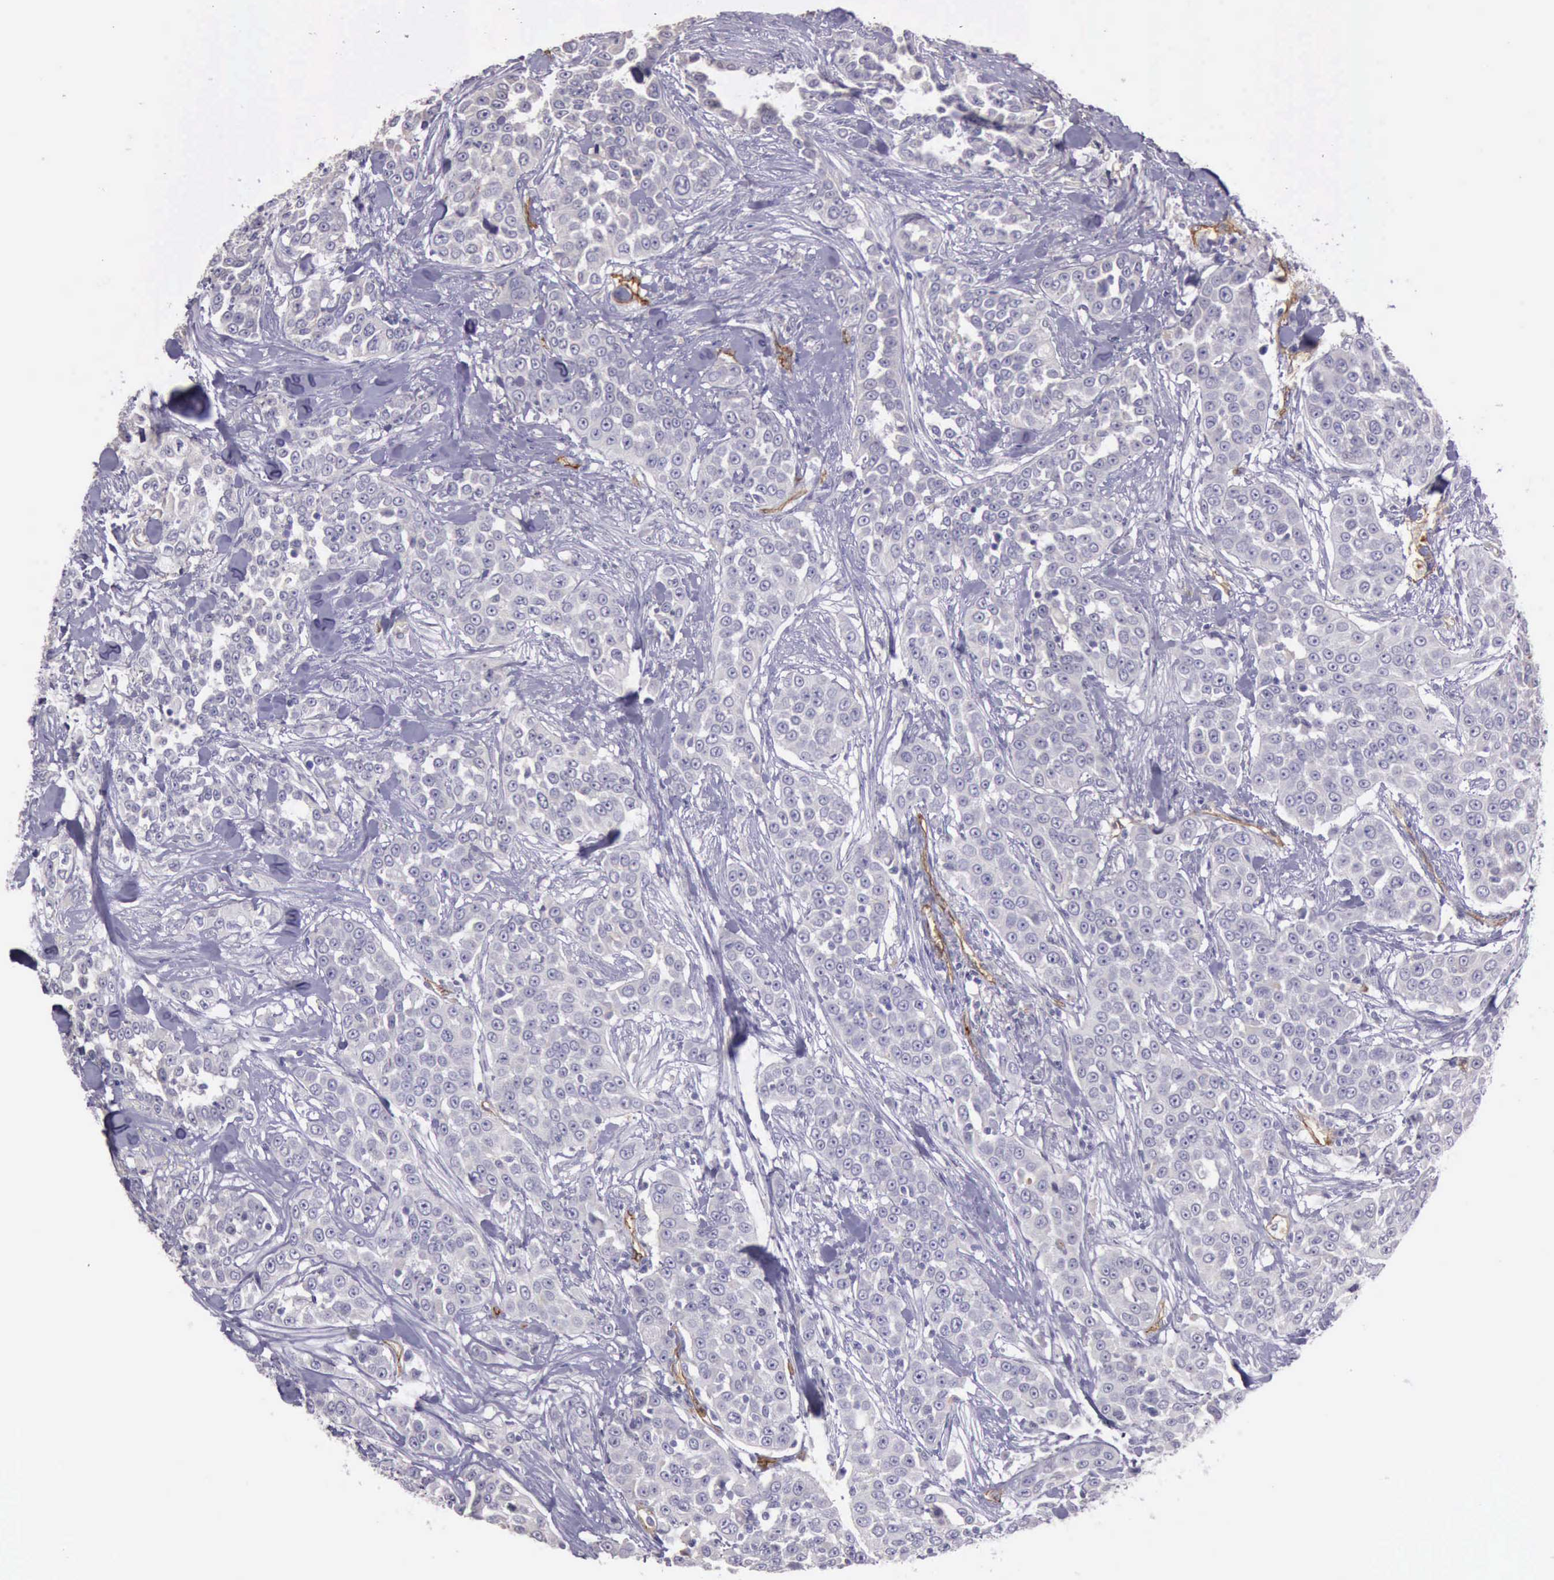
{"staining": {"intensity": "negative", "quantity": "none", "location": "none"}, "tissue": "urothelial cancer", "cell_type": "Tumor cells", "image_type": "cancer", "snomed": [{"axis": "morphology", "description": "Urothelial carcinoma, High grade"}, {"axis": "topography", "description": "Urinary bladder"}], "caption": "This is an immunohistochemistry histopathology image of human urothelial cancer. There is no staining in tumor cells.", "gene": "TCEANC", "patient": {"sex": "female", "age": 80}}